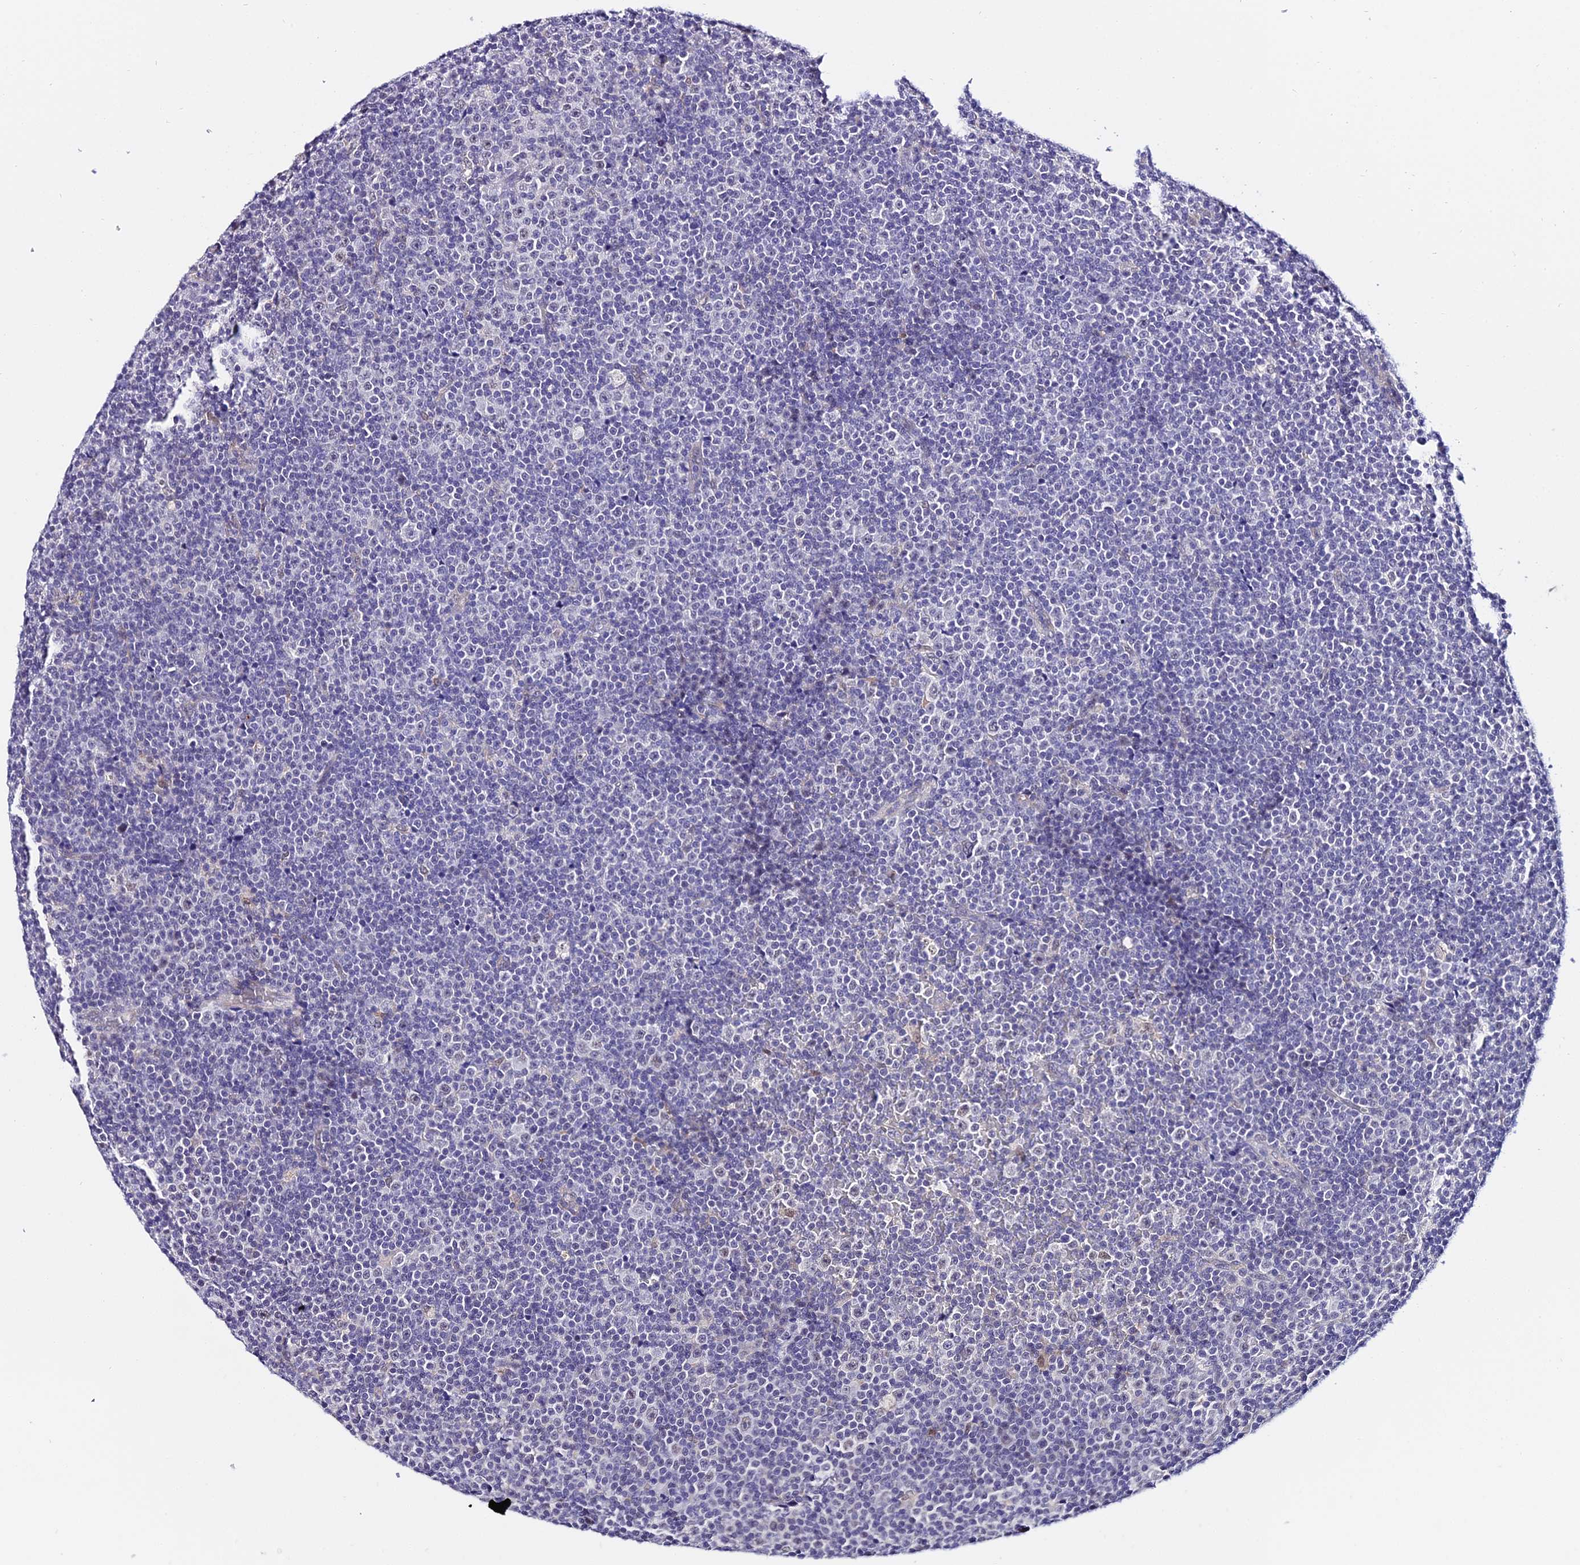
{"staining": {"intensity": "negative", "quantity": "none", "location": "none"}, "tissue": "lymphoma", "cell_type": "Tumor cells", "image_type": "cancer", "snomed": [{"axis": "morphology", "description": "Malignant lymphoma, non-Hodgkin's type, Low grade"}, {"axis": "topography", "description": "Lymph node"}], "caption": "The histopathology image demonstrates no staining of tumor cells in lymphoma. (DAB immunohistochemistry (IHC) with hematoxylin counter stain).", "gene": "POLR2I", "patient": {"sex": "female", "age": 67}}